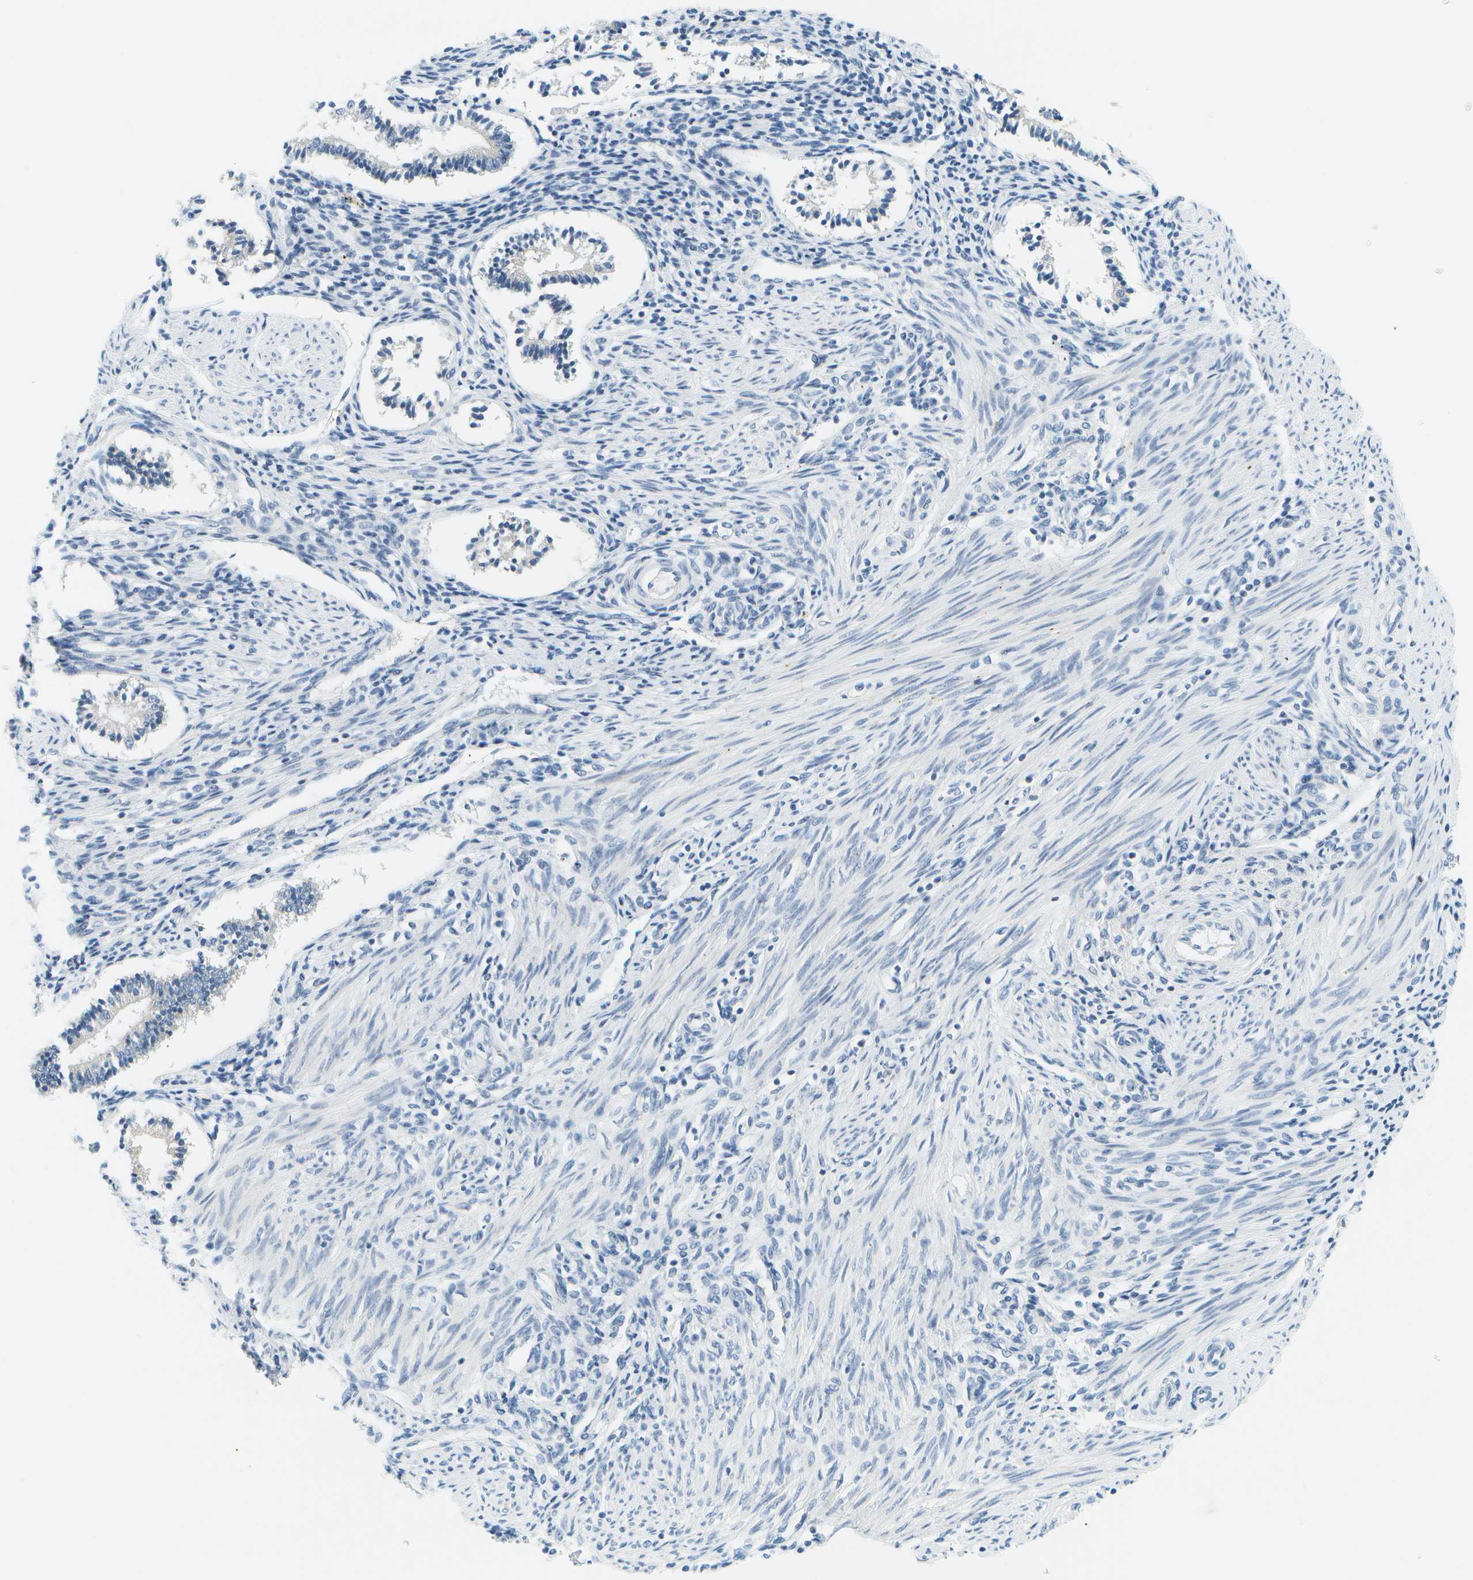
{"staining": {"intensity": "negative", "quantity": "none", "location": "none"}, "tissue": "endometrium", "cell_type": "Cells in endometrial stroma", "image_type": "normal", "snomed": [{"axis": "morphology", "description": "Normal tissue, NOS"}, {"axis": "topography", "description": "Endometrium"}], "caption": "A high-resolution micrograph shows immunohistochemistry staining of normal endometrium, which demonstrates no significant expression in cells in endometrial stroma.", "gene": "SMYD5", "patient": {"sex": "female", "age": 42}}